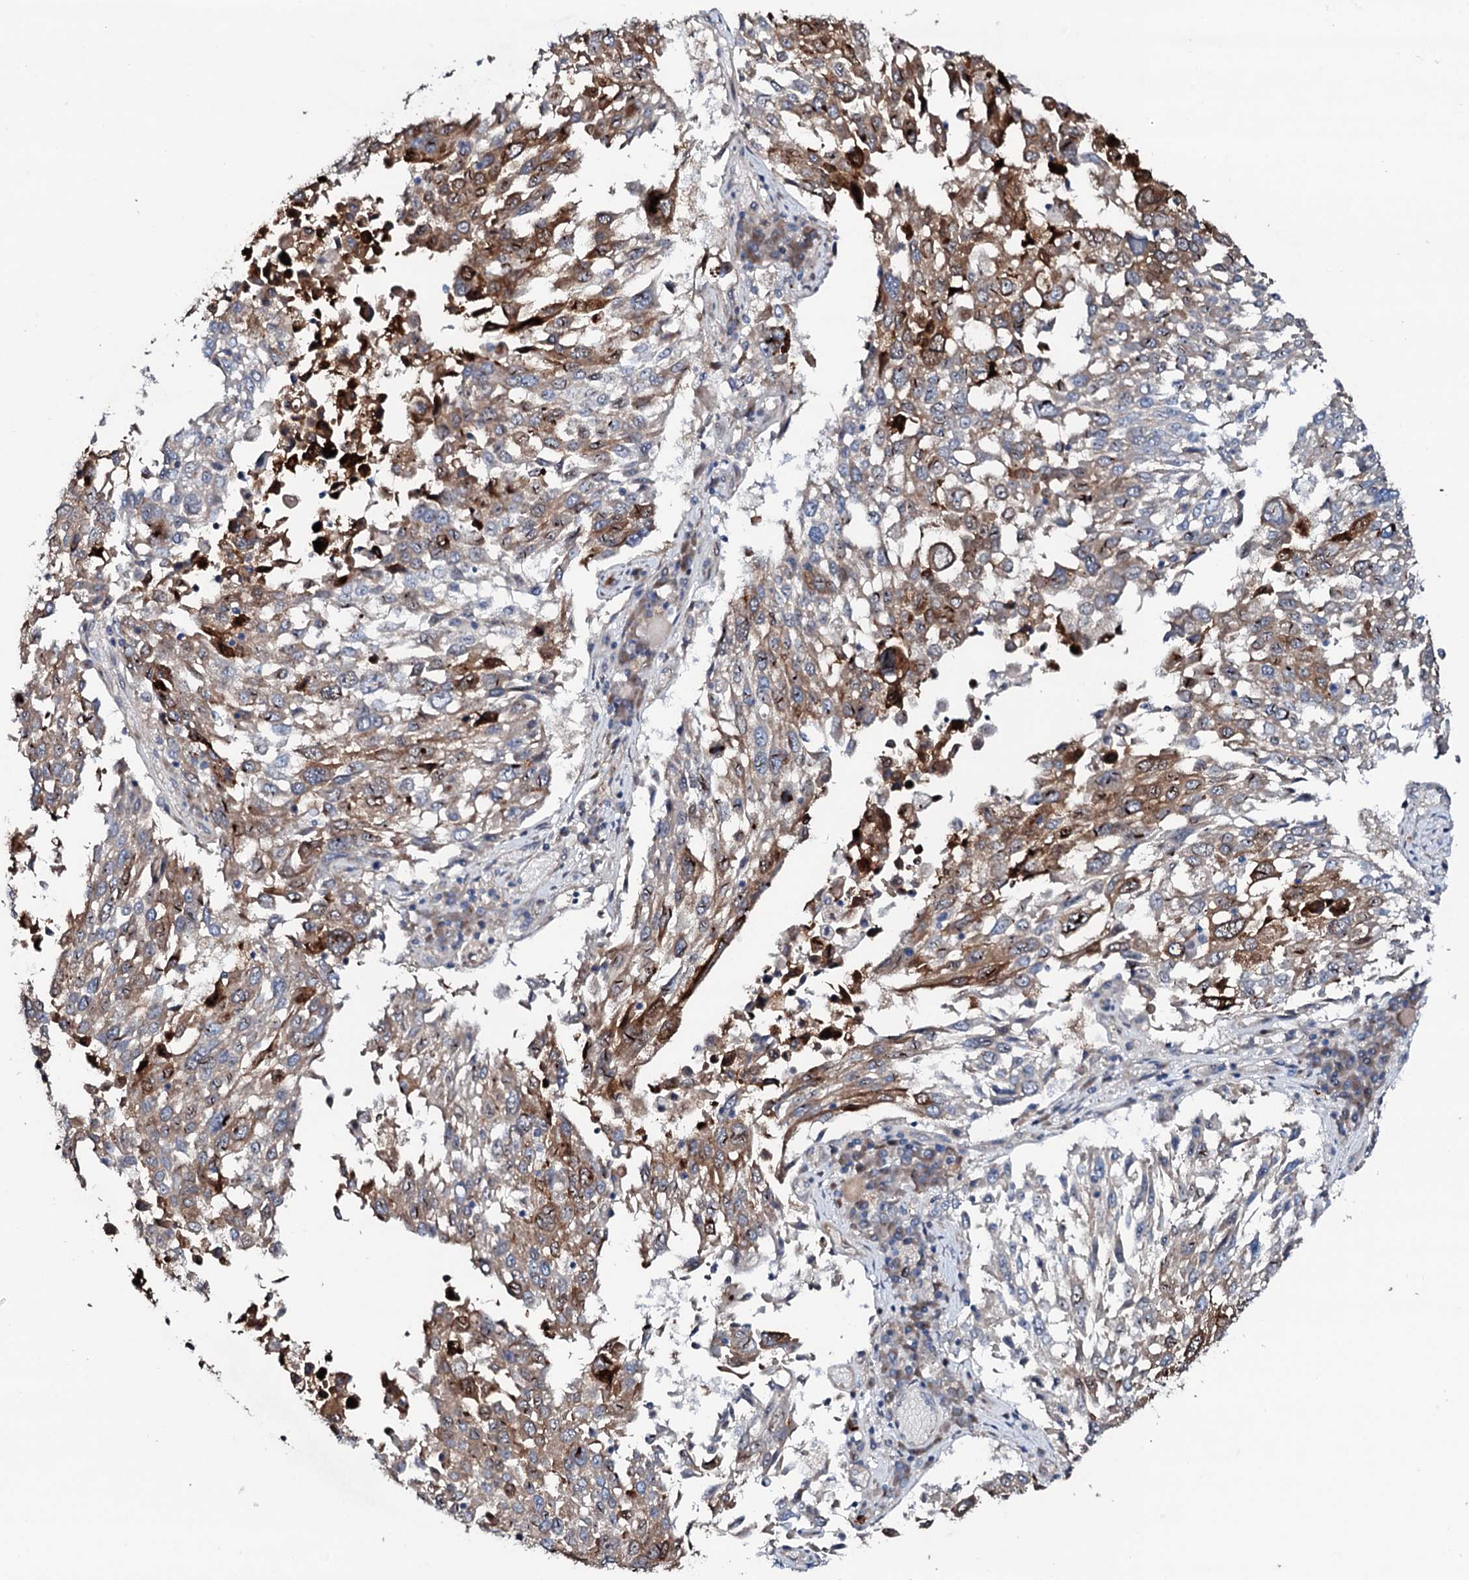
{"staining": {"intensity": "moderate", "quantity": "<25%", "location": "cytoplasmic/membranous"}, "tissue": "lung cancer", "cell_type": "Tumor cells", "image_type": "cancer", "snomed": [{"axis": "morphology", "description": "Squamous cell carcinoma, NOS"}, {"axis": "topography", "description": "Lung"}], "caption": "Moderate cytoplasmic/membranous expression is appreciated in approximately <25% of tumor cells in squamous cell carcinoma (lung). Ihc stains the protein of interest in brown and the nuclei are stained blue.", "gene": "COG6", "patient": {"sex": "male", "age": 65}}